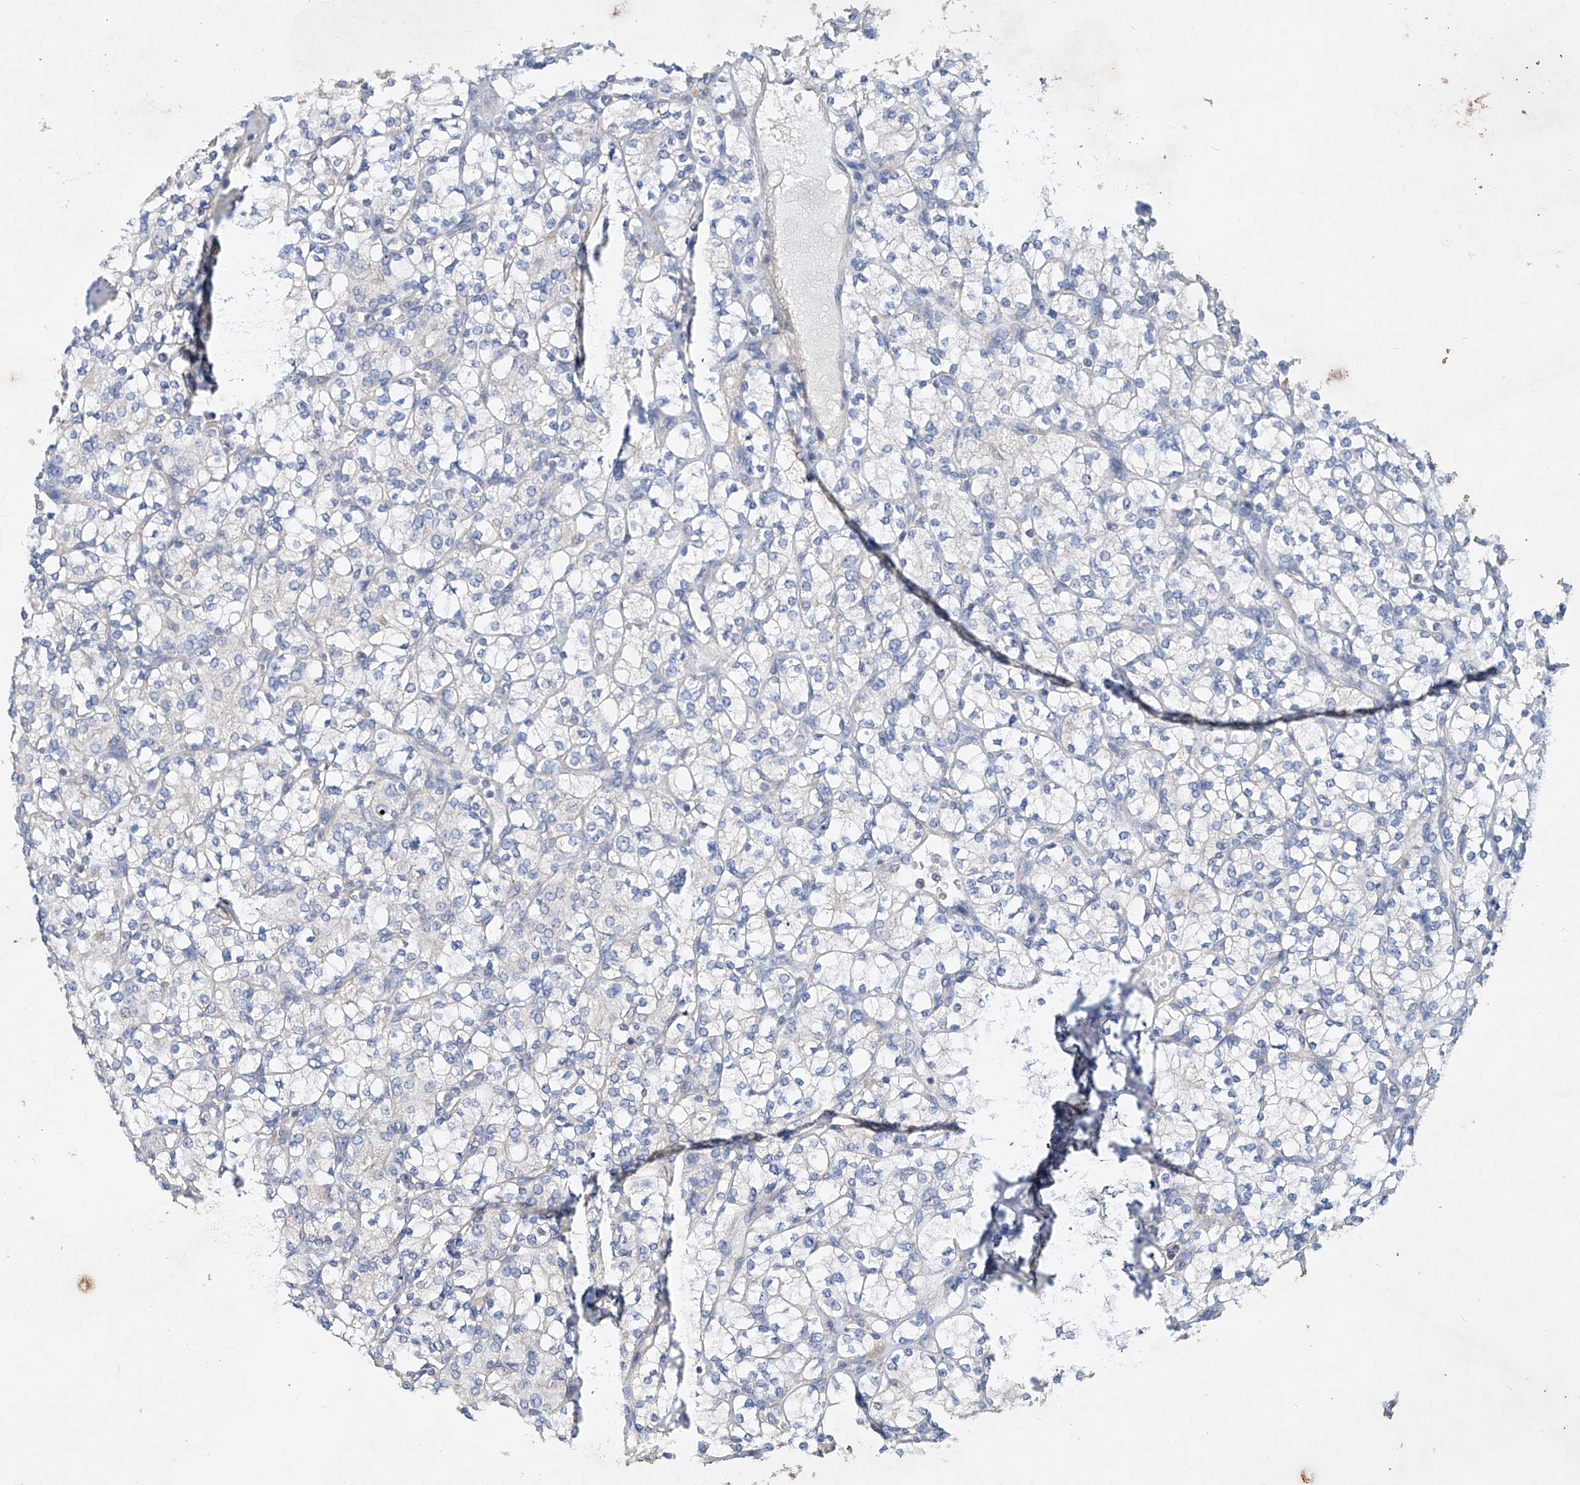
{"staining": {"intensity": "negative", "quantity": "none", "location": "none"}, "tissue": "renal cancer", "cell_type": "Tumor cells", "image_type": "cancer", "snomed": [{"axis": "morphology", "description": "Adenocarcinoma, NOS"}, {"axis": "topography", "description": "Kidney"}], "caption": "Renal cancer (adenocarcinoma) stained for a protein using IHC exhibits no expression tumor cells.", "gene": "AMD1", "patient": {"sex": "male", "age": 77}}